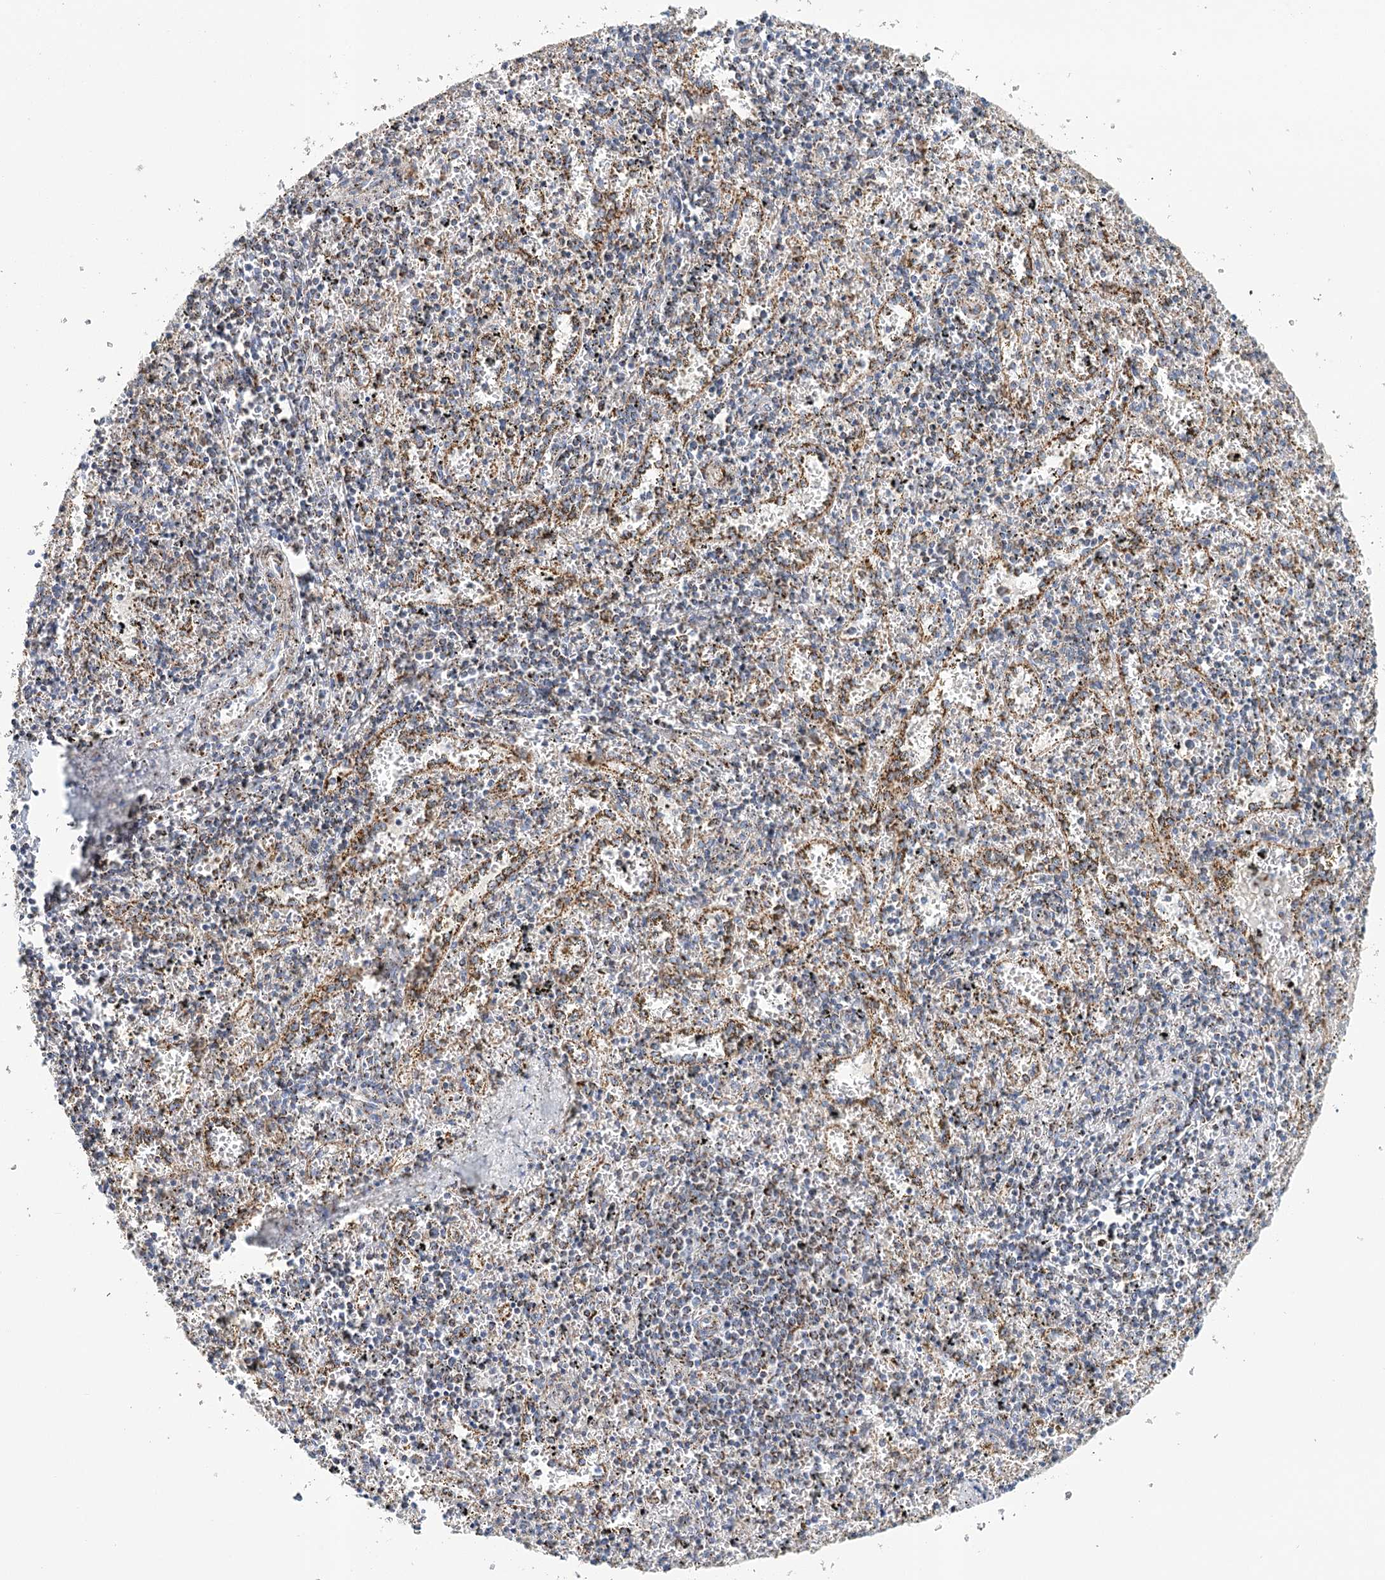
{"staining": {"intensity": "strong", "quantity": "<25%", "location": "cytoplasmic/membranous"}, "tissue": "spleen", "cell_type": "Cells in red pulp", "image_type": "normal", "snomed": [{"axis": "morphology", "description": "Normal tissue, NOS"}, {"axis": "topography", "description": "Spleen"}], "caption": "High-magnification brightfield microscopy of normal spleen stained with DAB (brown) and counterstained with hematoxylin (blue). cells in red pulp exhibit strong cytoplasmic/membranous expression is seen in about<25% of cells.", "gene": "LSS", "patient": {"sex": "male", "age": 11}}